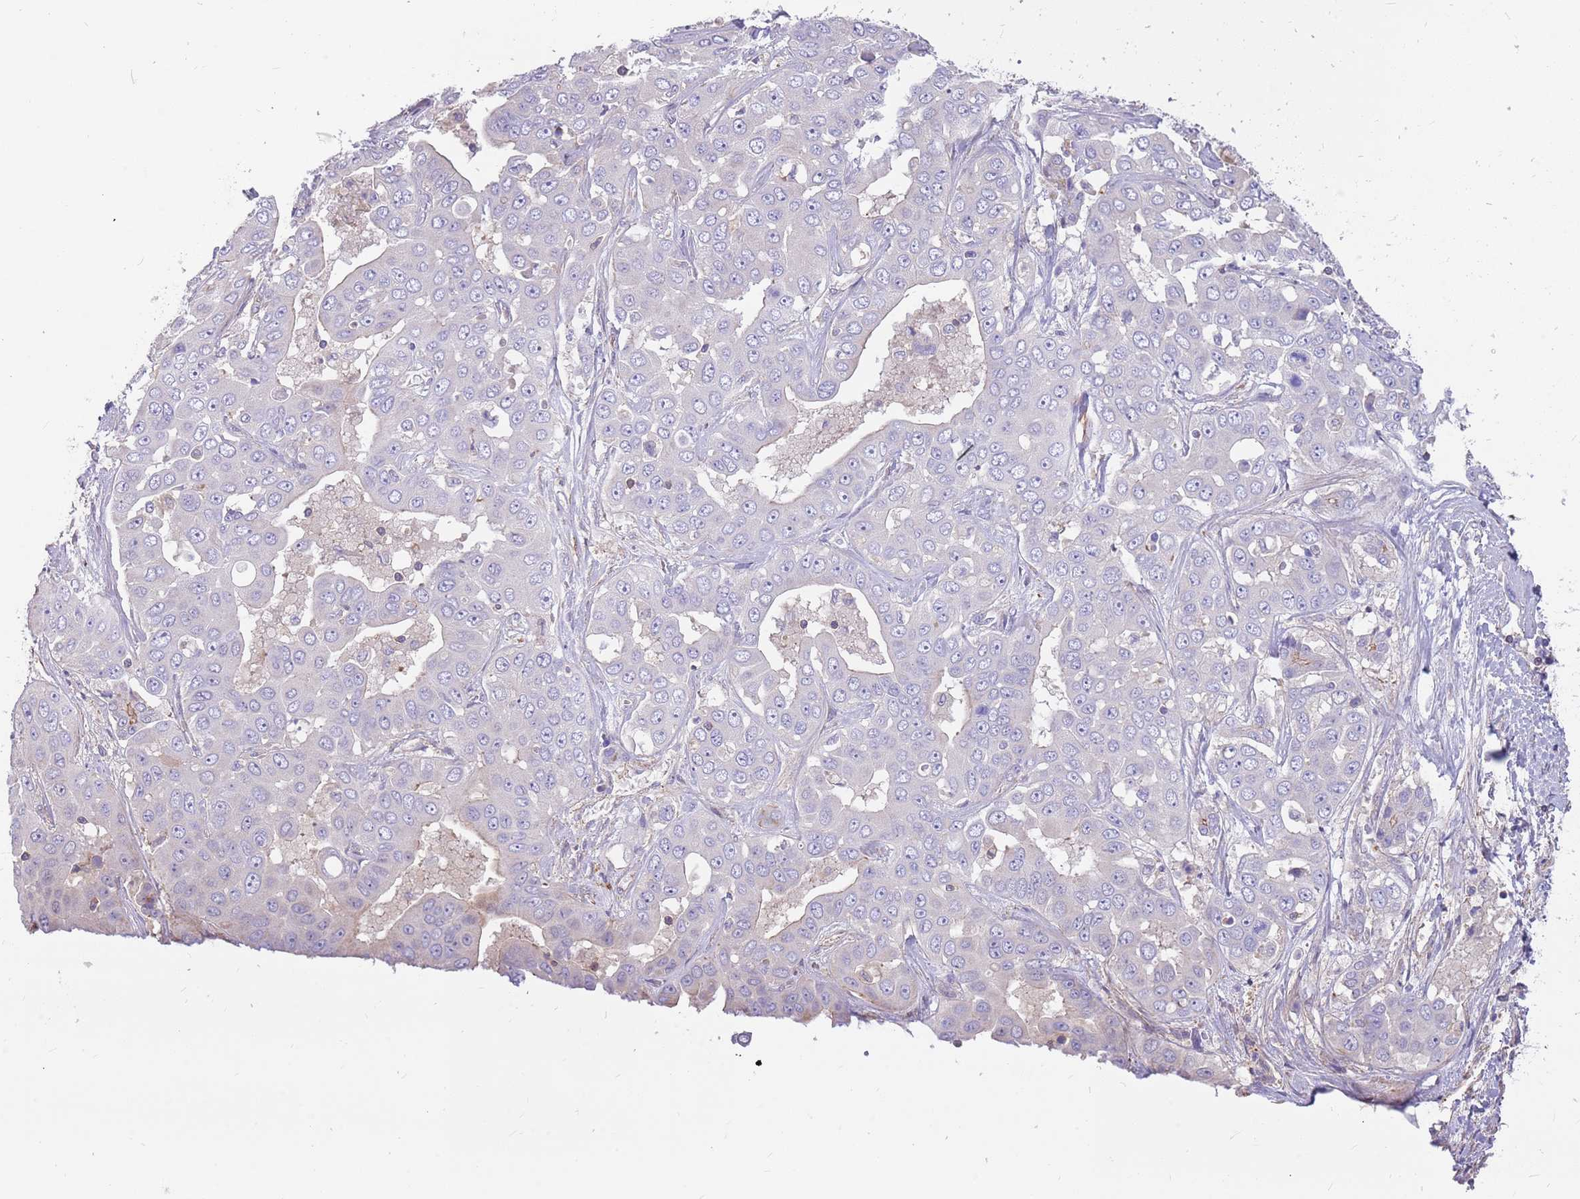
{"staining": {"intensity": "negative", "quantity": "none", "location": "none"}, "tissue": "liver cancer", "cell_type": "Tumor cells", "image_type": "cancer", "snomed": [{"axis": "morphology", "description": "Cholangiocarcinoma"}, {"axis": "topography", "description": "Liver"}], "caption": "A micrograph of cholangiocarcinoma (liver) stained for a protein demonstrates no brown staining in tumor cells.", "gene": "MVD", "patient": {"sex": "female", "age": 52}}